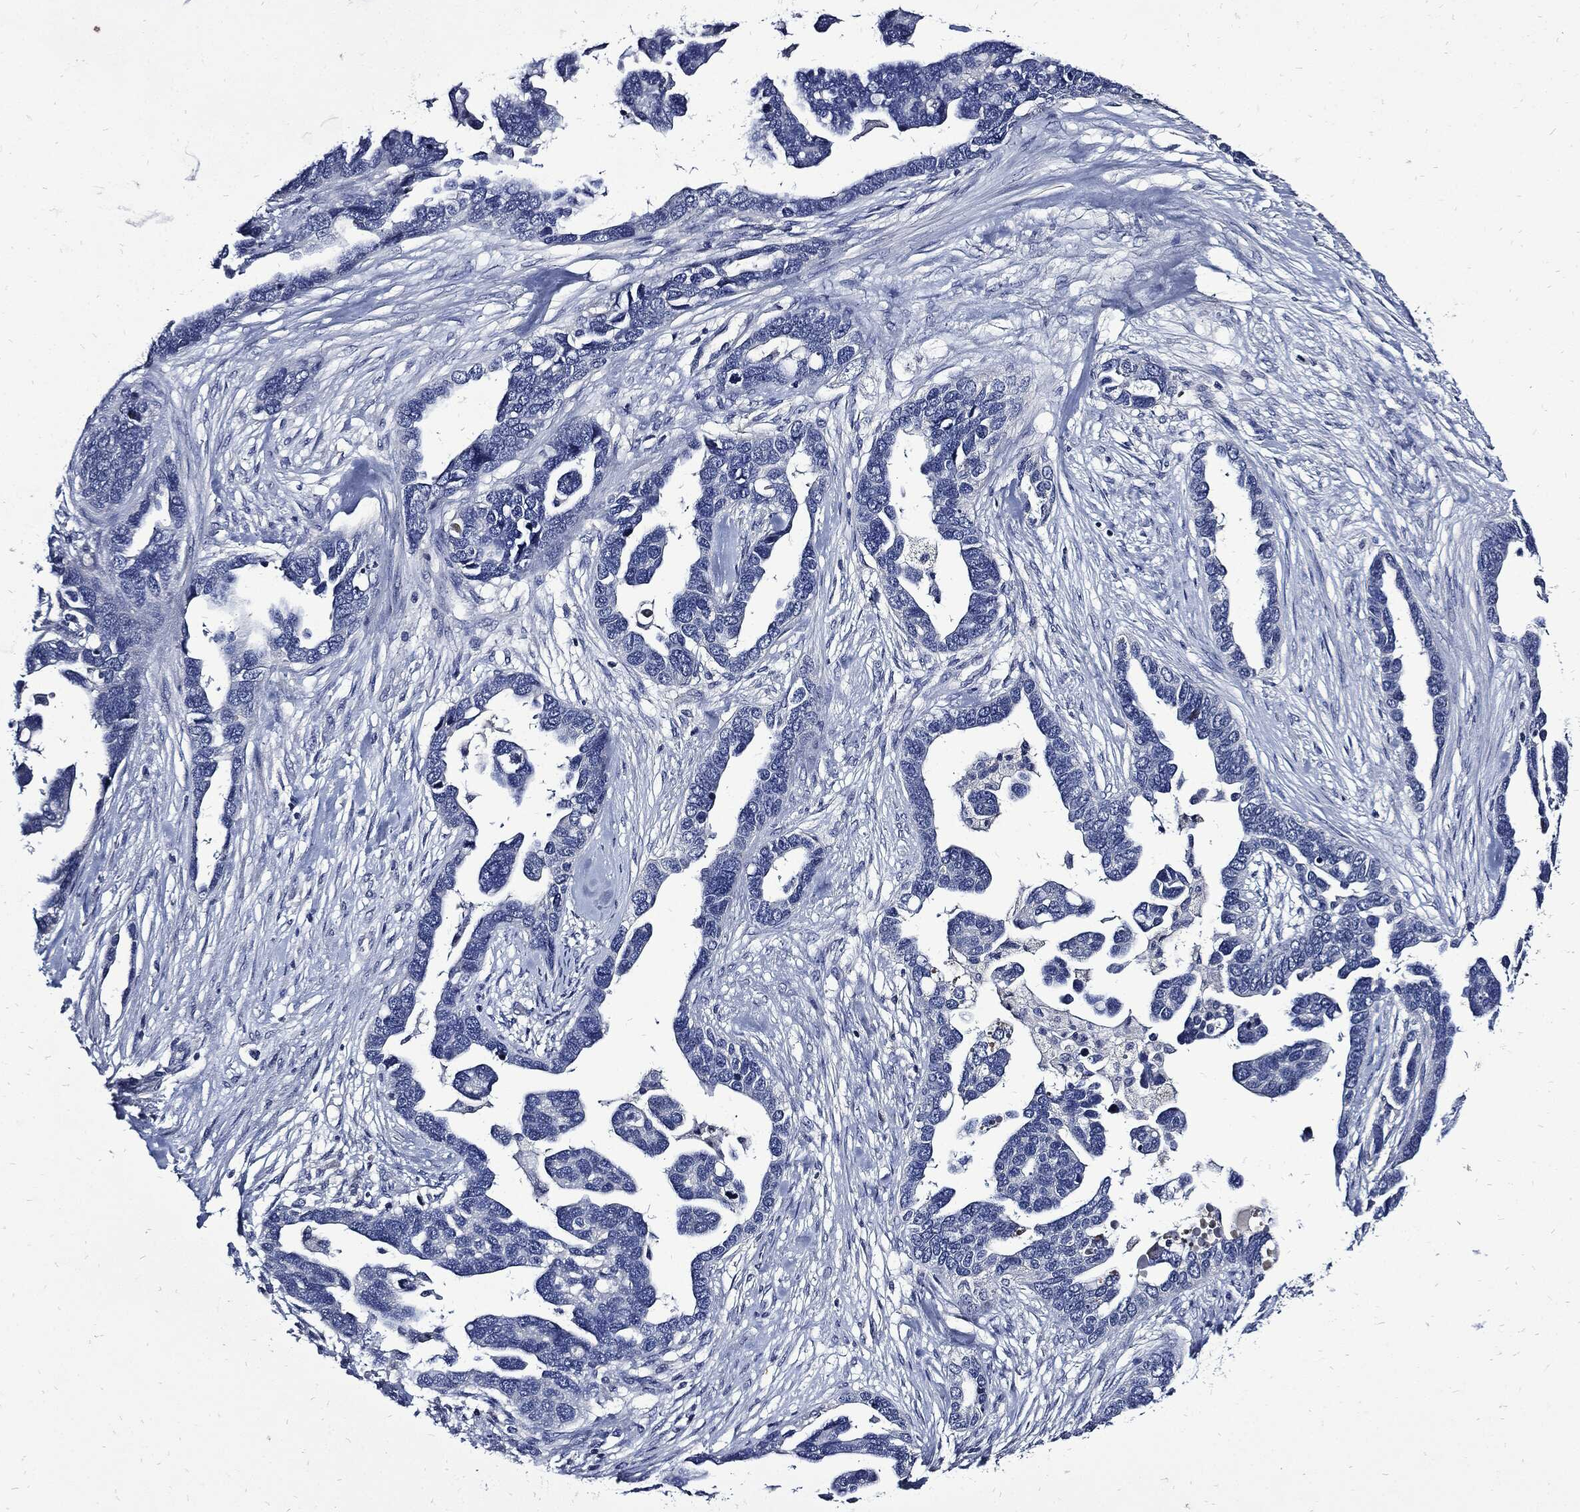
{"staining": {"intensity": "negative", "quantity": "none", "location": "none"}, "tissue": "ovarian cancer", "cell_type": "Tumor cells", "image_type": "cancer", "snomed": [{"axis": "morphology", "description": "Cystadenocarcinoma, serous, NOS"}, {"axis": "topography", "description": "Ovary"}], "caption": "There is no significant positivity in tumor cells of ovarian cancer.", "gene": "CPE", "patient": {"sex": "female", "age": 54}}